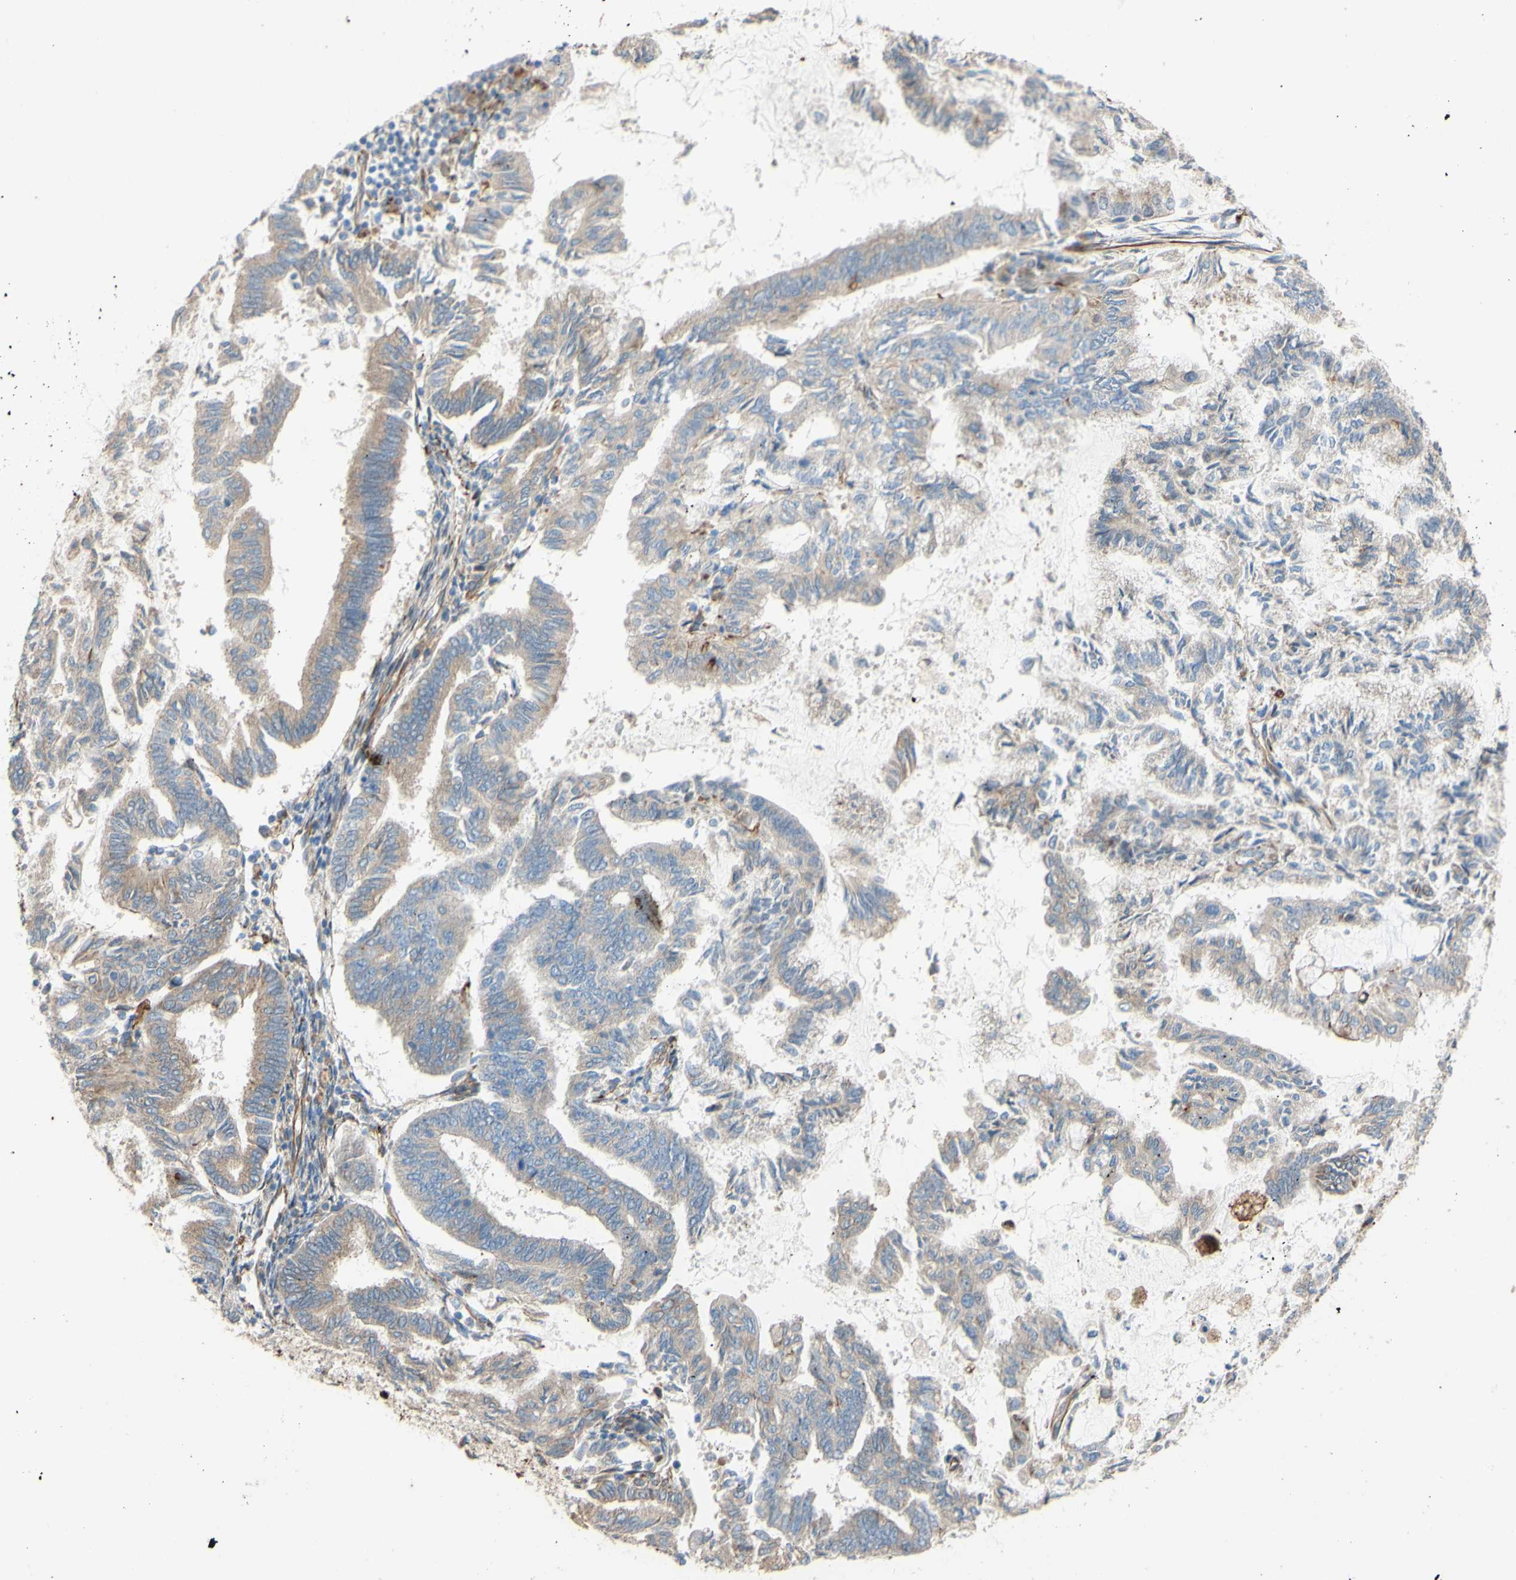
{"staining": {"intensity": "weak", "quantity": ">75%", "location": "cytoplasmic/membranous"}, "tissue": "endometrial cancer", "cell_type": "Tumor cells", "image_type": "cancer", "snomed": [{"axis": "morphology", "description": "Adenocarcinoma, NOS"}, {"axis": "topography", "description": "Endometrium"}], "caption": "Adenocarcinoma (endometrial) stained with a protein marker displays weak staining in tumor cells.", "gene": "C1orf43", "patient": {"sex": "female", "age": 86}}